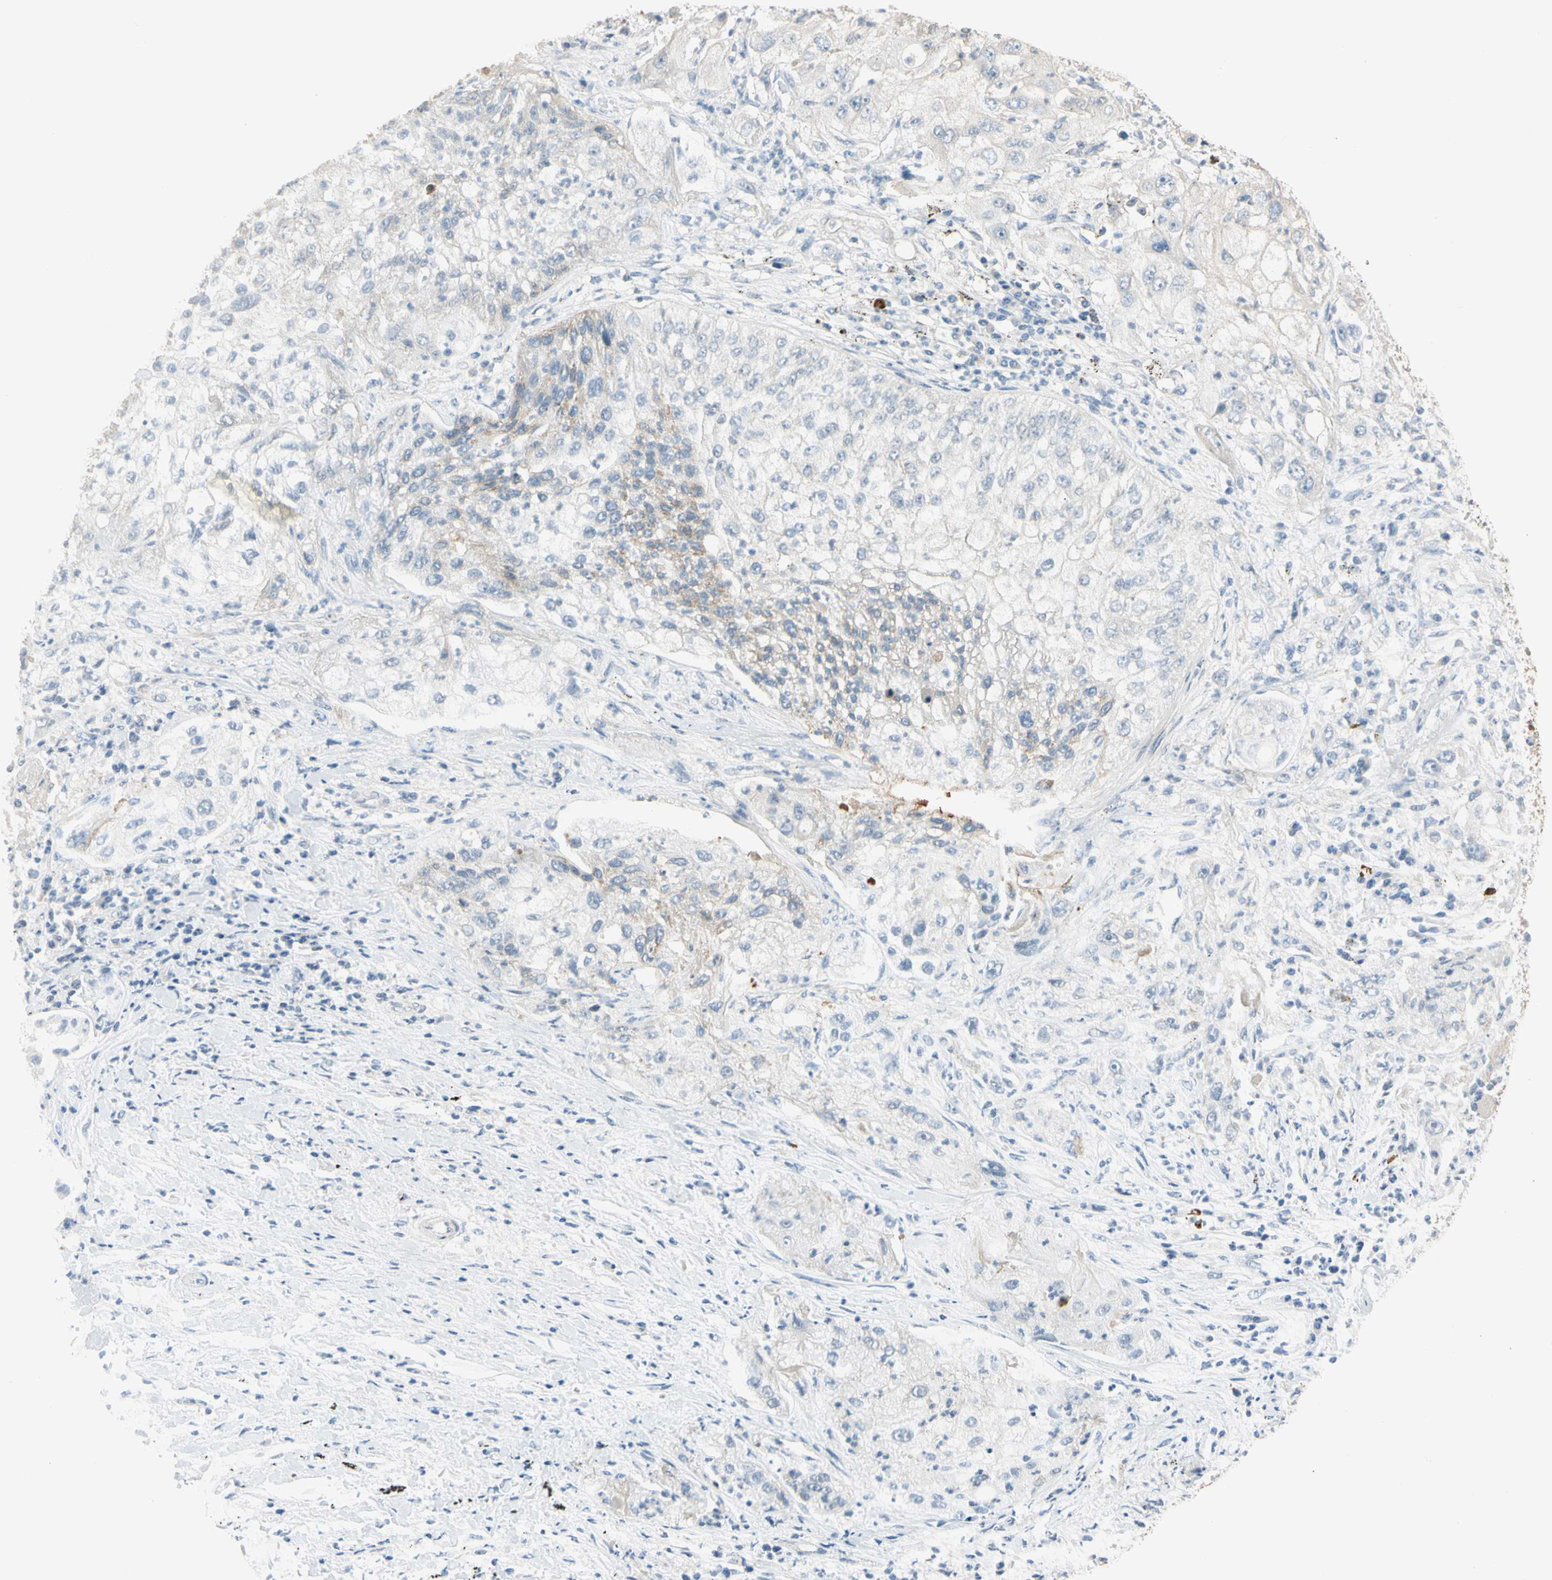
{"staining": {"intensity": "moderate", "quantity": ">75%", "location": "cytoplasmic/membranous"}, "tissue": "lung cancer", "cell_type": "Tumor cells", "image_type": "cancer", "snomed": [{"axis": "morphology", "description": "Inflammation, NOS"}, {"axis": "morphology", "description": "Squamous cell carcinoma, NOS"}, {"axis": "topography", "description": "Lymph node"}, {"axis": "topography", "description": "Soft tissue"}, {"axis": "topography", "description": "Lung"}], "caption": "The histopathology image displays immunohistochemical staining of lung squamous cell carcinoma. There is moderate cytoplasmic/membranous expression is identified in about >75% of tumor cells.", "gene": "MAP3K7", "patient": {"sex": "male", "age": 66}}